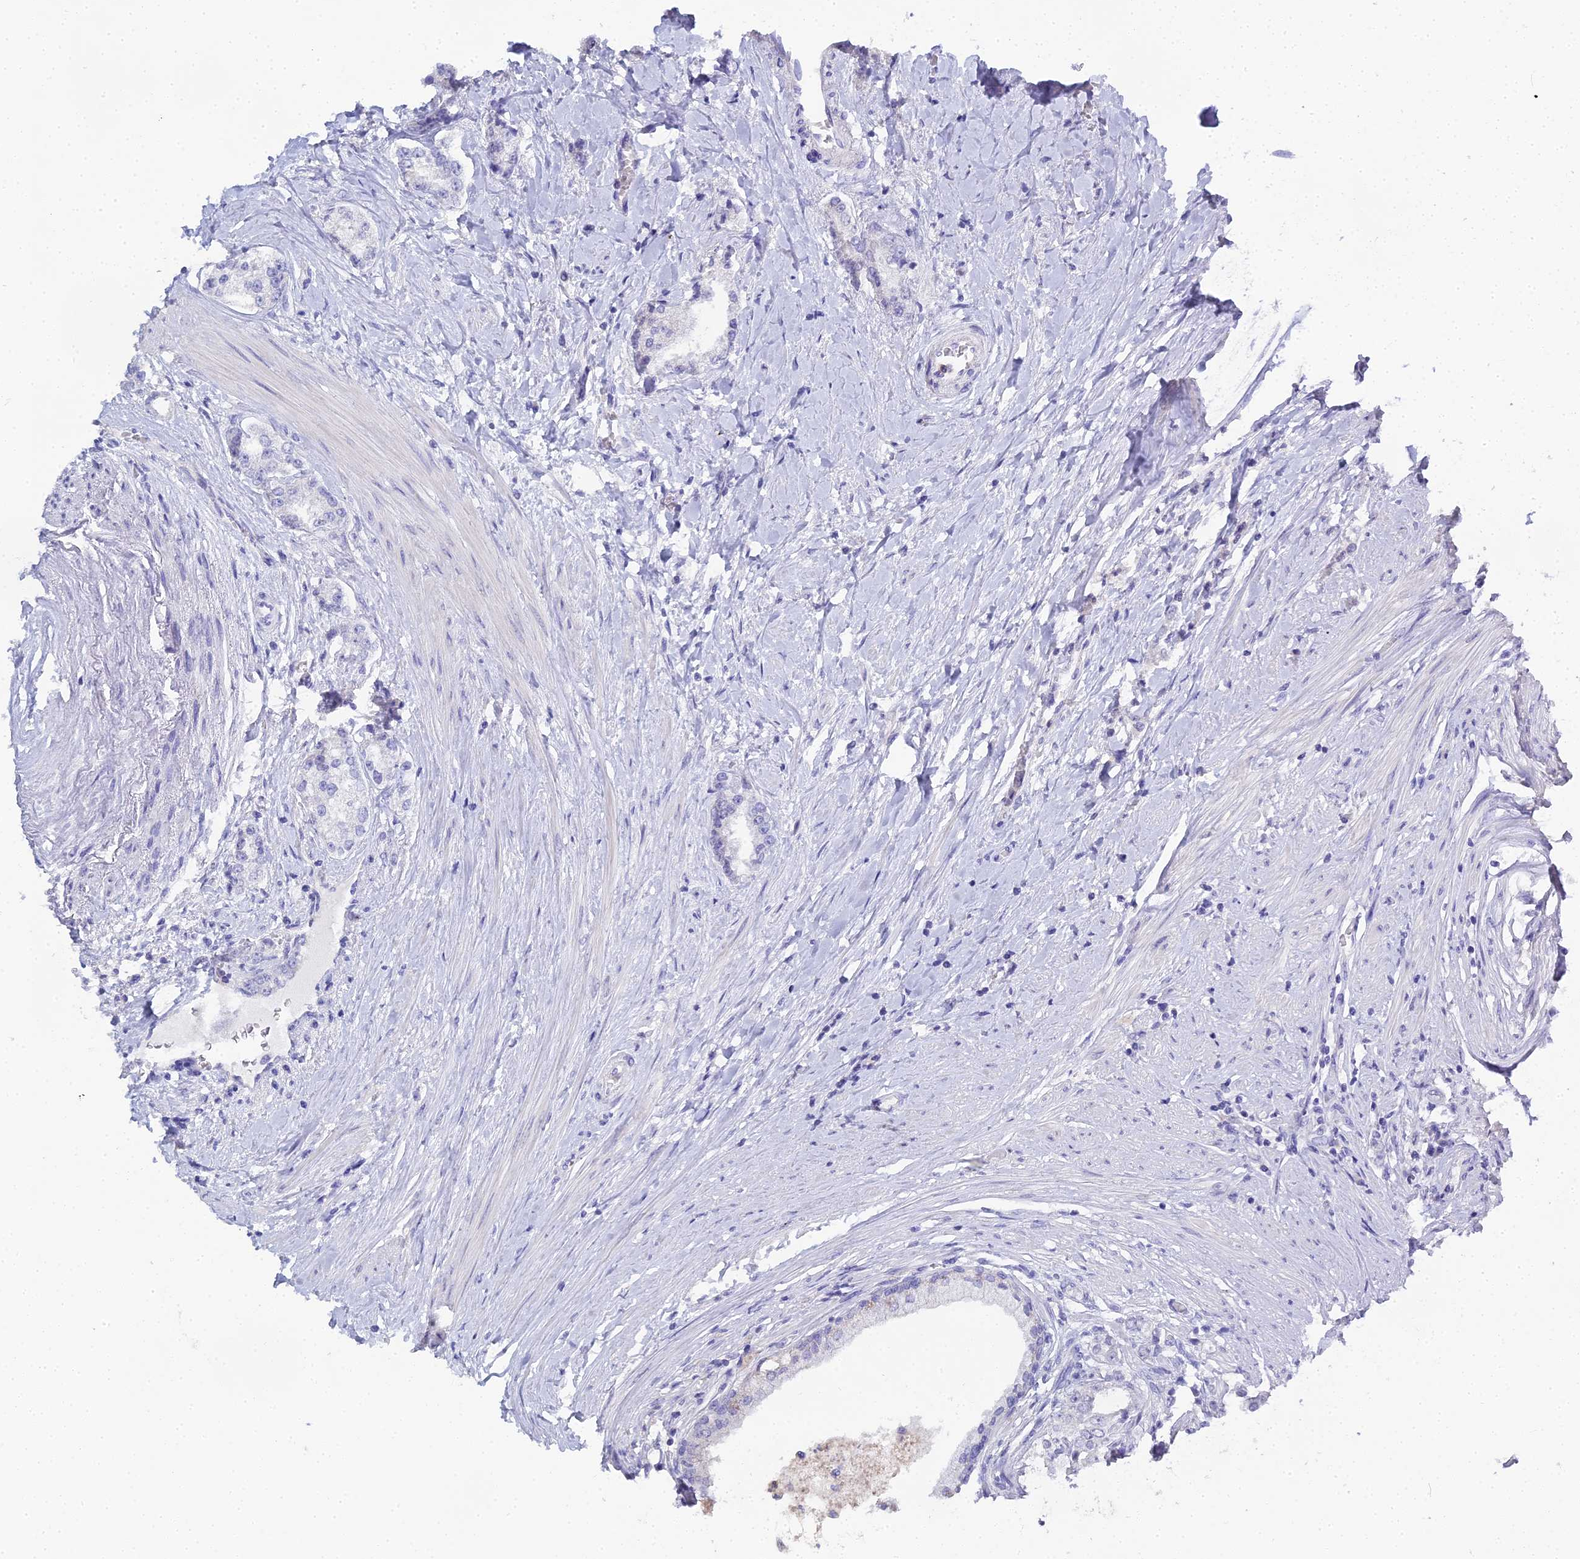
{"staining": {"intensity": "negative", "quantity": "none", "location": "none"}, "tissue": "prostate cancer", "cell_type": "Tumor cells", "image_type": "cancer", "snomed": [{"axis": "morphology", "description": "Adenocarcinoma, High grade"}, {"axis": "topography", "description": "Prostate"}], "caption": "Photomicrograph shows no significant protein positivity in tumor cells of prostate cancer.", "gene": "S100A7", "patient": {"sex": "male", "age": 64}}